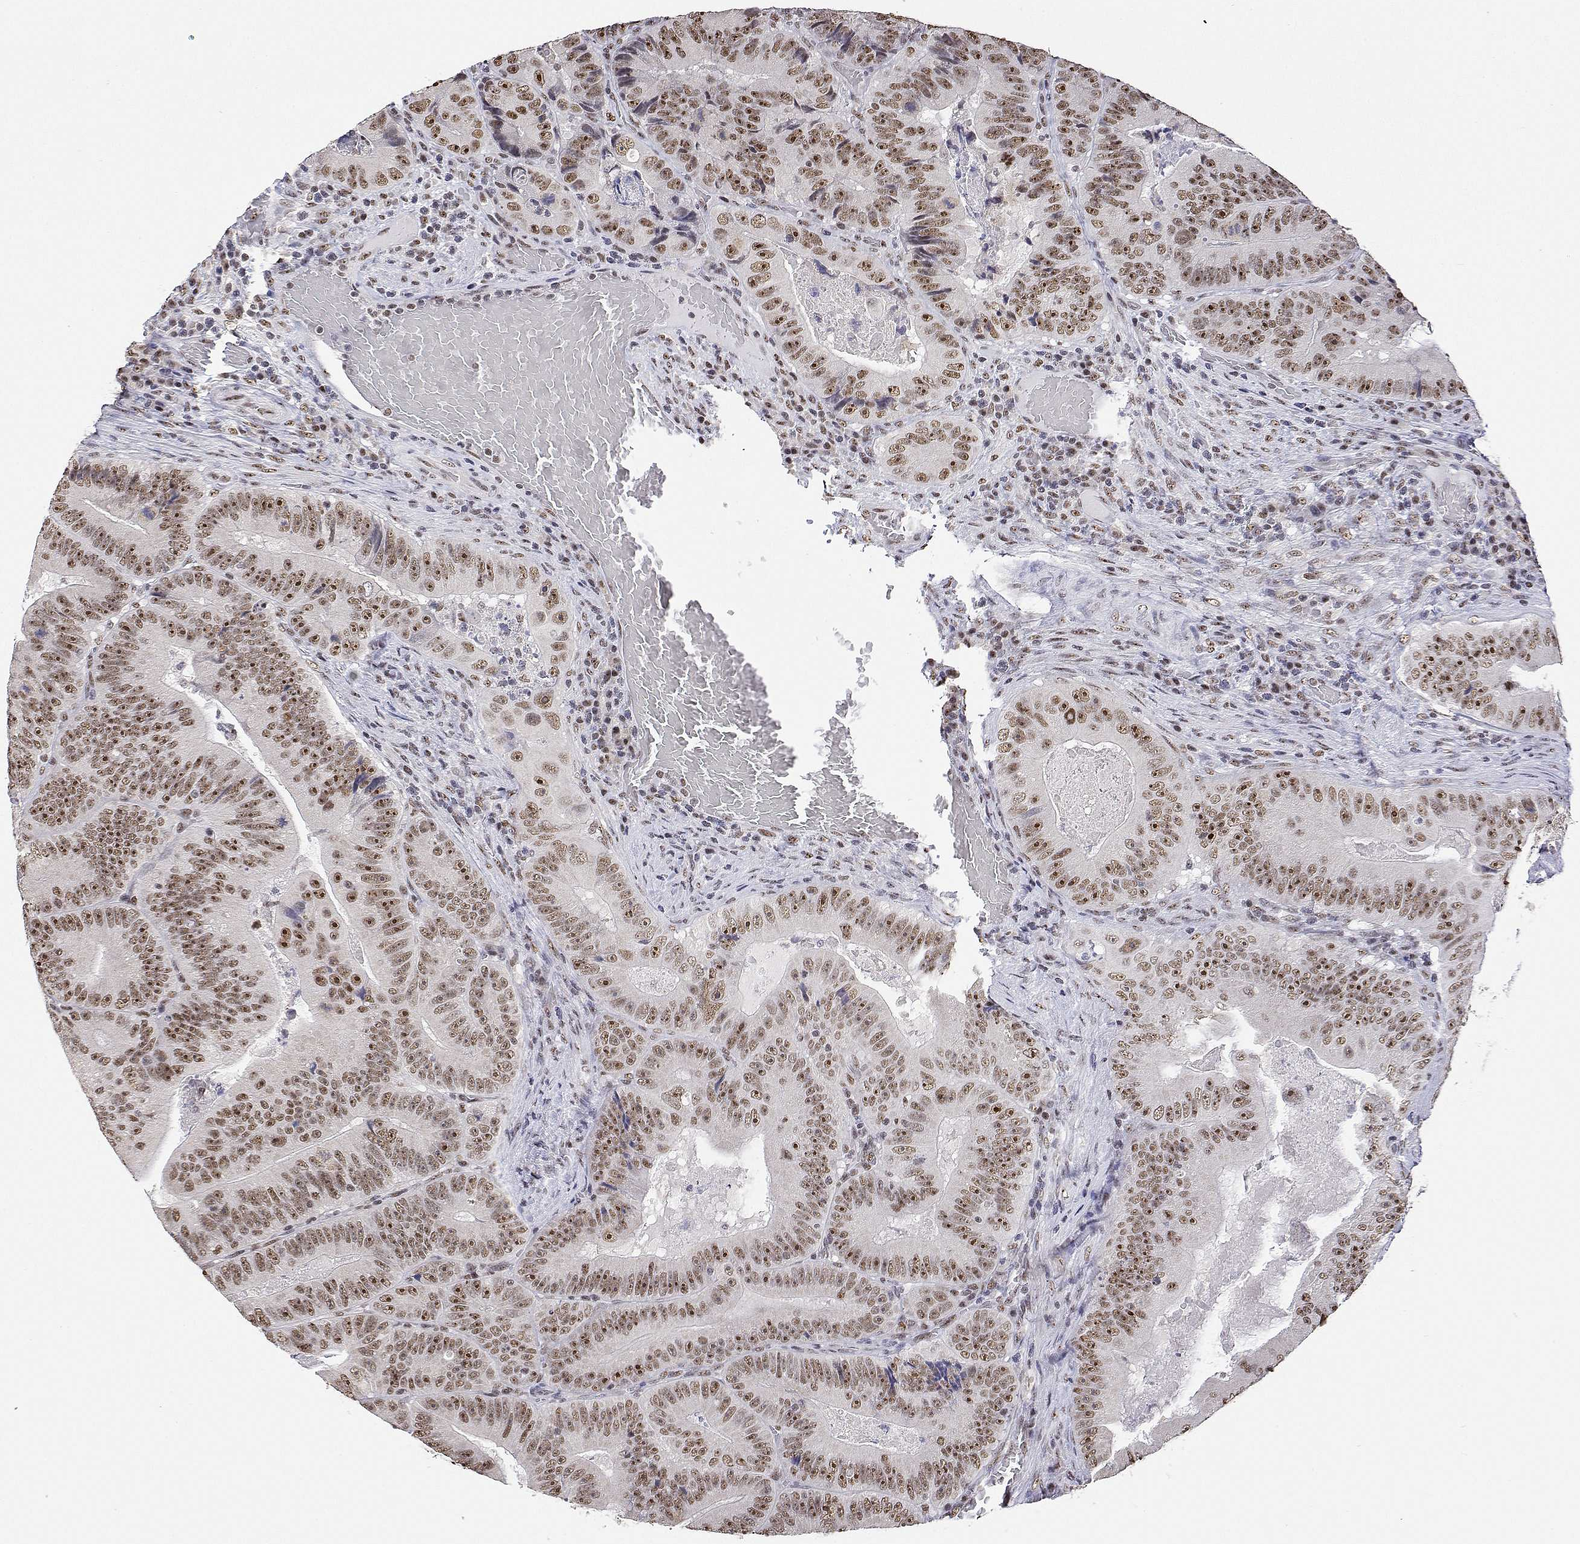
{"staining": {"intensity": "moderate", "quantity": ">75%", "location": "nuclear"}, "tissue": "colorectal cancer", "cell_type": "Tumor cells", "image_type": "cancer", "snomed": [{"axis": "morphology", "description": "Adenocarcinoma, NOS"}, {"axis": "topography", "description": "Colon"}], "caption": "Adenocarcinoma (colorectal) stained for a protein (brown) demonstrates moderate nuclear positive staining in about >75% of tumor cells.", "gene": "ADAR", "patient": {"sex": "male", "age": 62}}